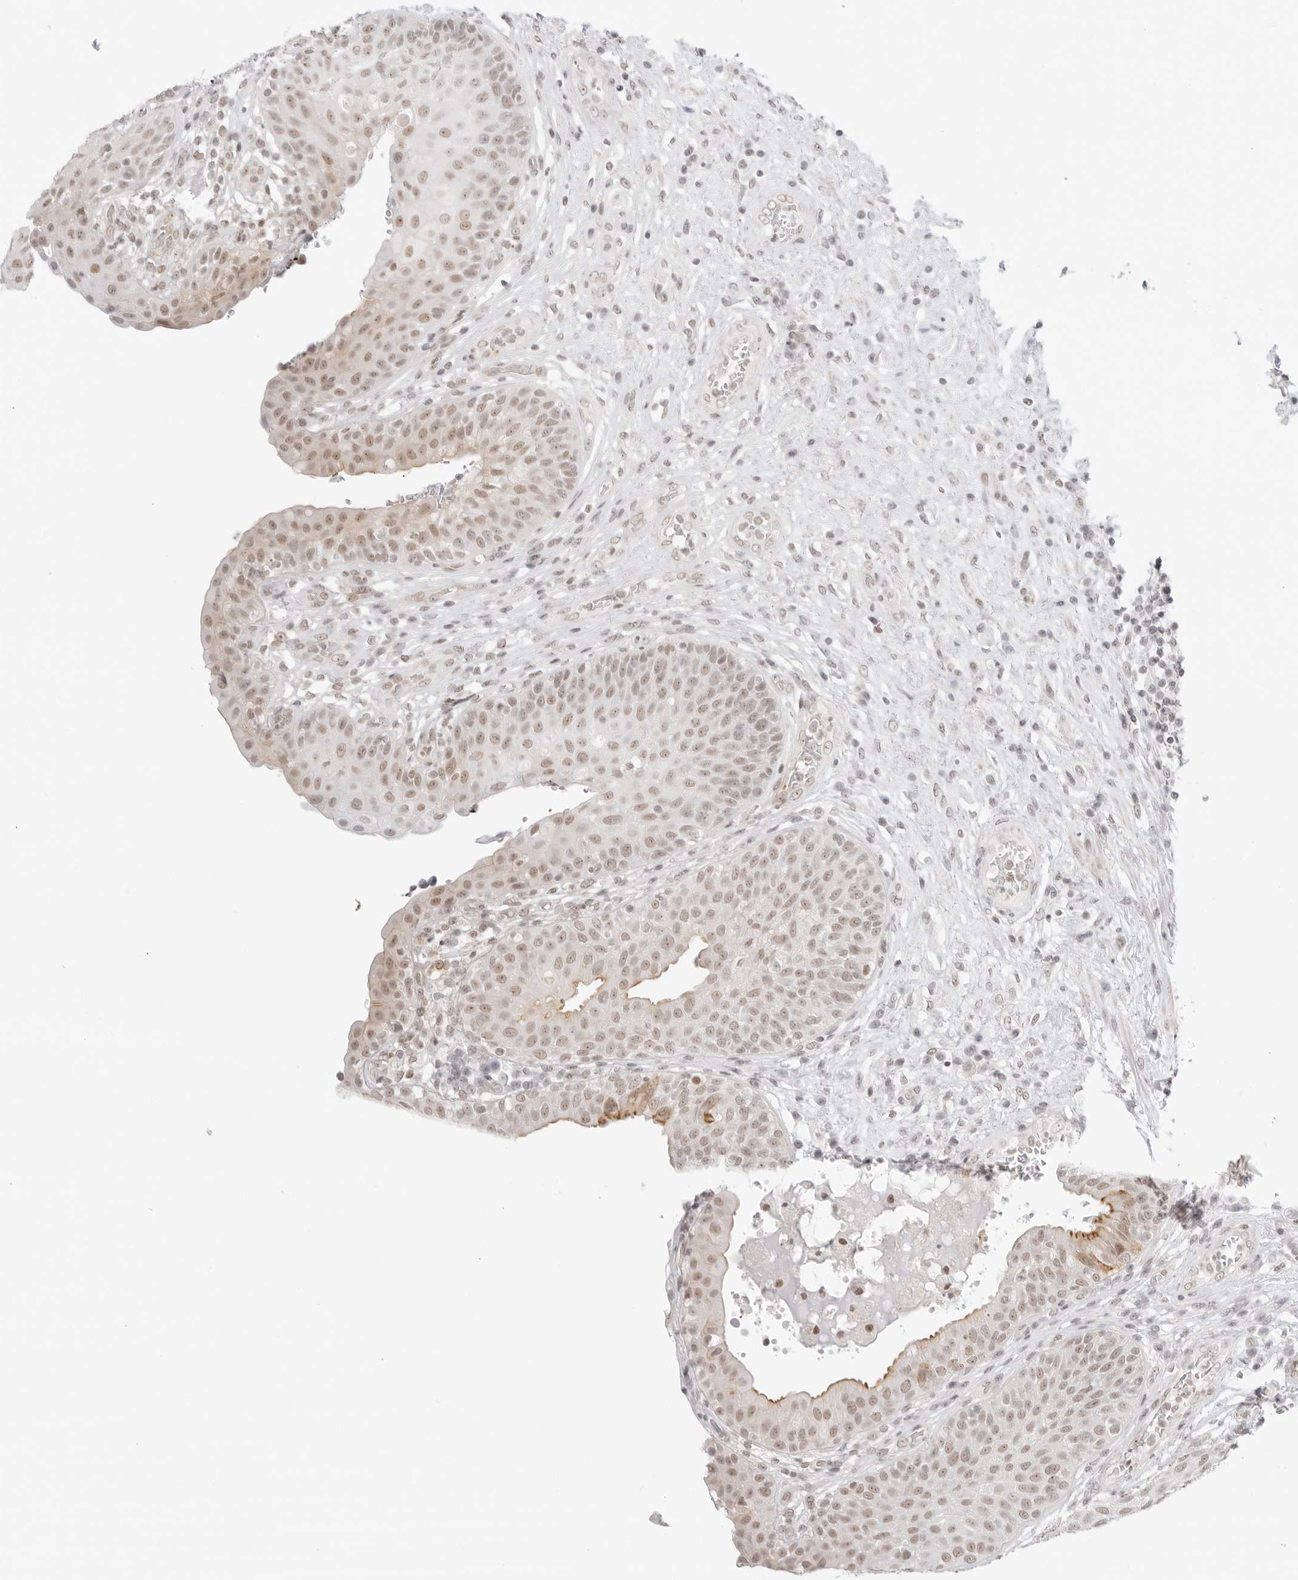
{"staining": {"intensity": "moderate", "quantity": "25%-75%", "location": "cytoplasmic/membranous,nuclear"}, "tissue": "urinary bladder", "cell_type": "Urothelial cells", "image_type": "normal", "snomed": [{"axis": "morphology", "description": "Normal tissue, NOS"}, {"axis": "topography", "description": "Urinary bladder"}], "caption": "Urothelial cells show moderate cytoplasmic/membranous,nuclear positivity in approximately 25%-75% of cells in normal urinary bladder.", "gene": "TCIM", "patient": {"sex": "female", "age": 62}}